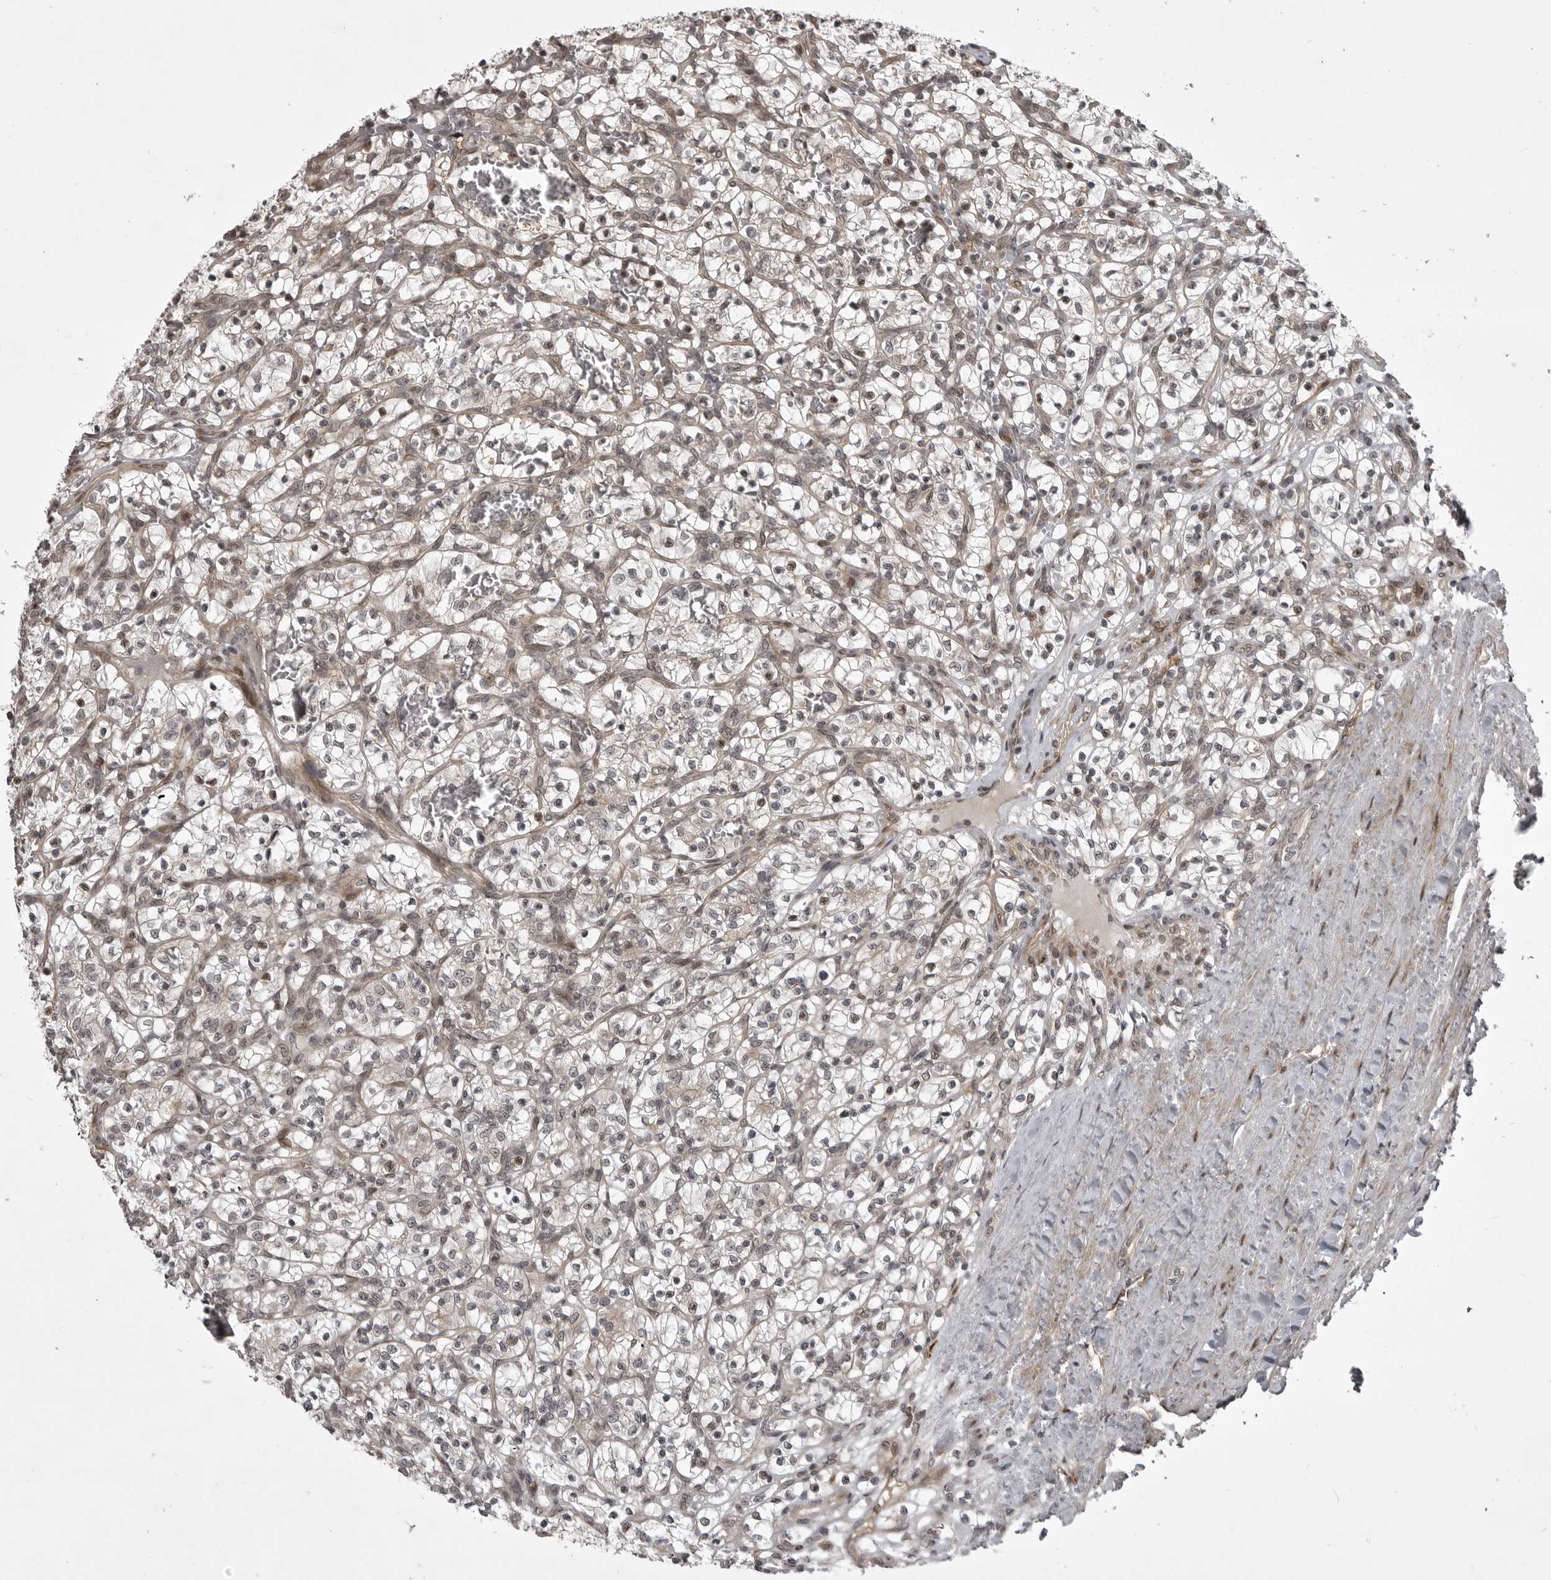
{"staining": {"intensity": "moderate", "quantity": "<25%", "location": "nuclear"}, "tissue": "renal cancer", "cell_type": "Tumor cells", "image_type": "cancer", "snomed": [{"axis": "morphology", "description": "Adenocarcinoma, NOS"}, {"axis": "topography", "description": "Kidney"}], "caption": "DAB immunohistochemical staining of human renal cancer reveals moderate nuclear protein positivity in about <25% of tumor cells.", "gene": "SNX16", "patient": {"sex": "female", "age": 57}}